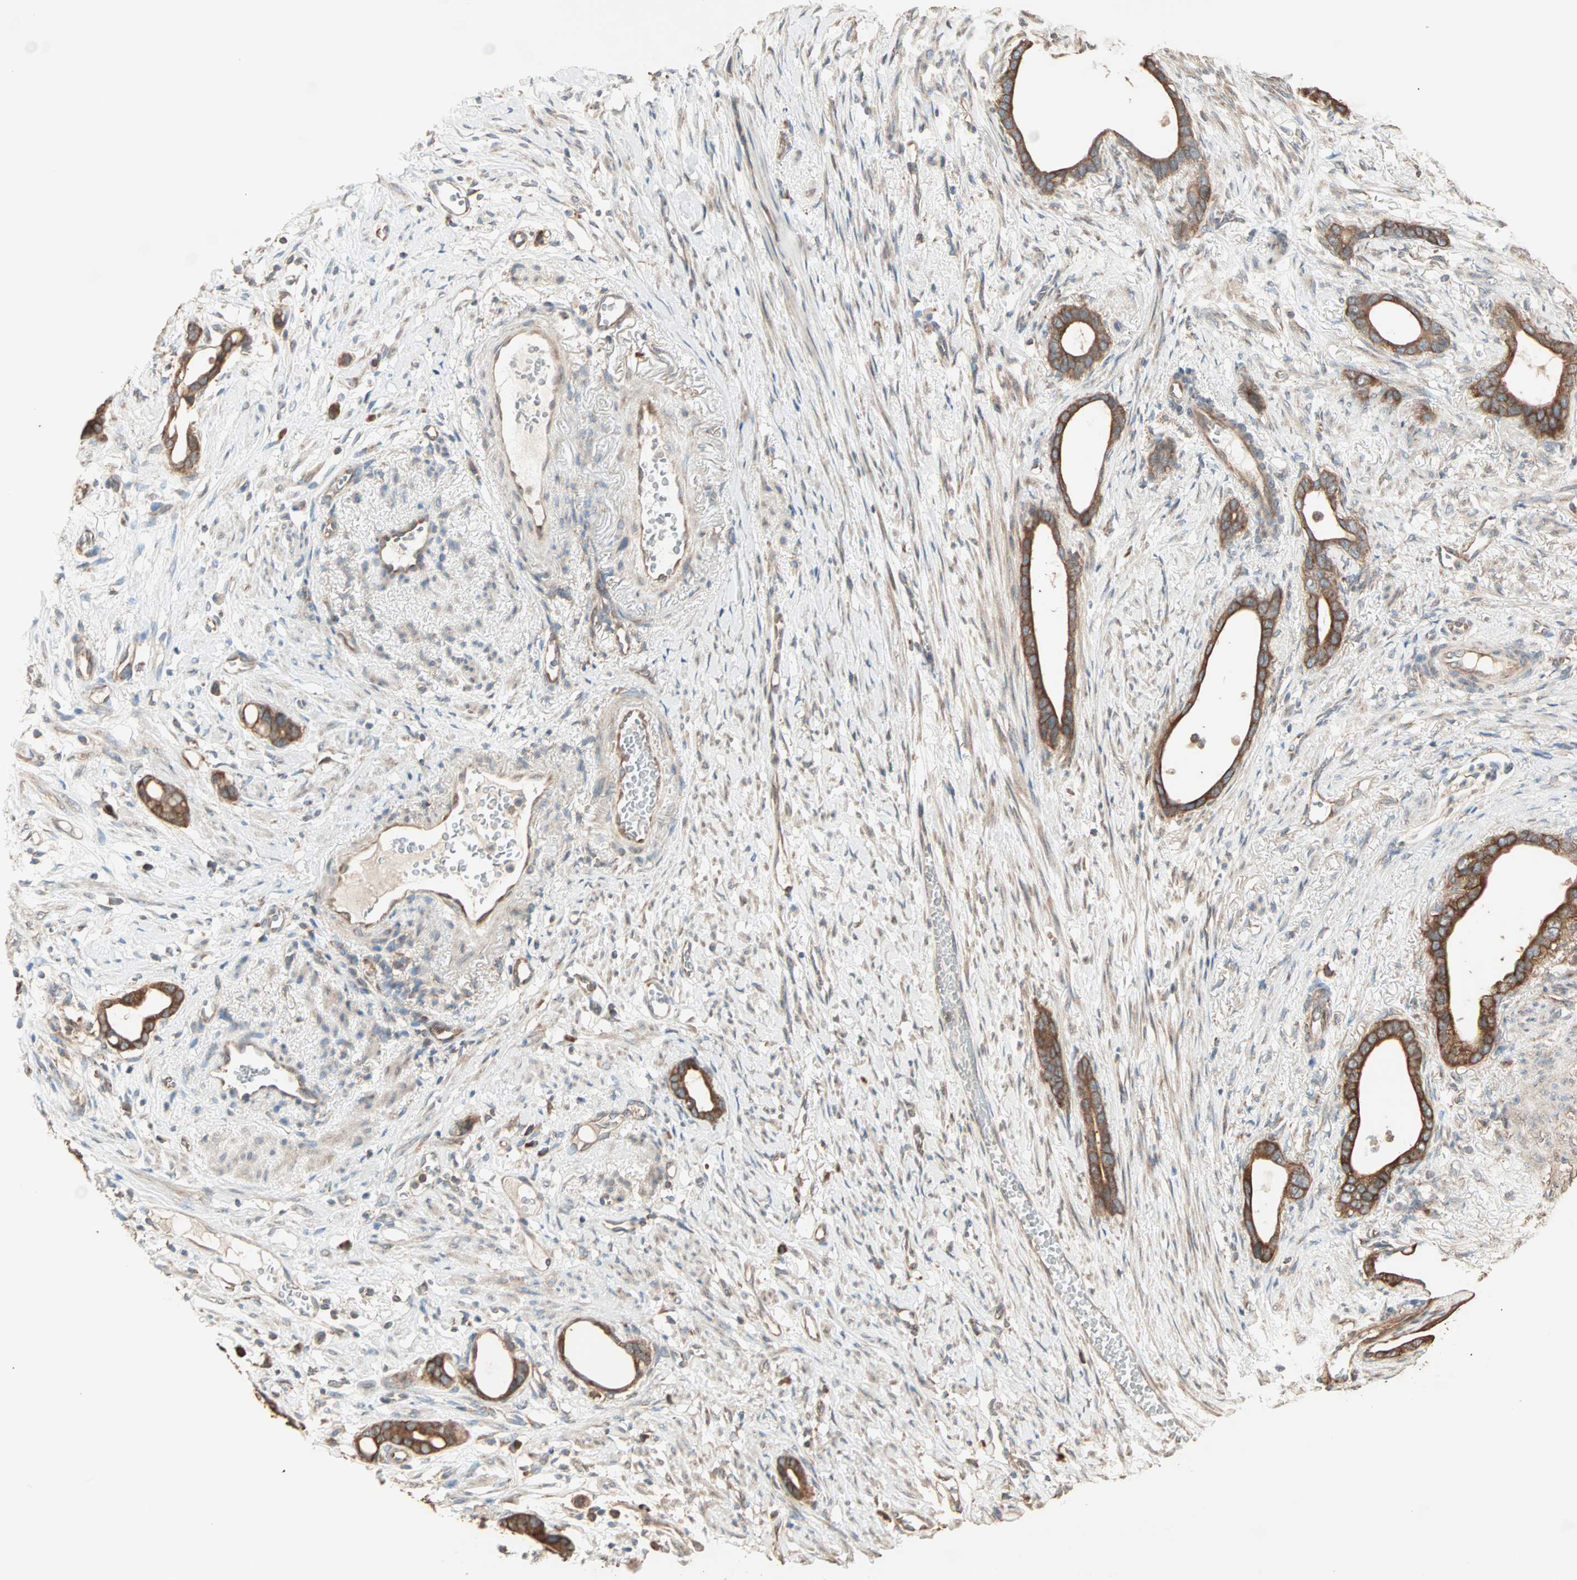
{"staining": {"intensity": "strong", "quantity": ">75%", "location": "cytoplasmic/membranous"}, "tissue": "stomach cancer", "cell_type": "Tumor cells", "image_type": "cancer", "snomed": [{"axis": "morphology", "description": "Adenocarcinoma, NOS"}, {"axis": "topography", "description": "Stomach"}], "caption": "This is an image of immunohistochemistry (IHC) staining of stomach cancer, which shows strong staining in the cytoplasmic/membranous of tumor cells.", "gene": "EIF4G2", "patient": {"sex": "female", "age": 75}}